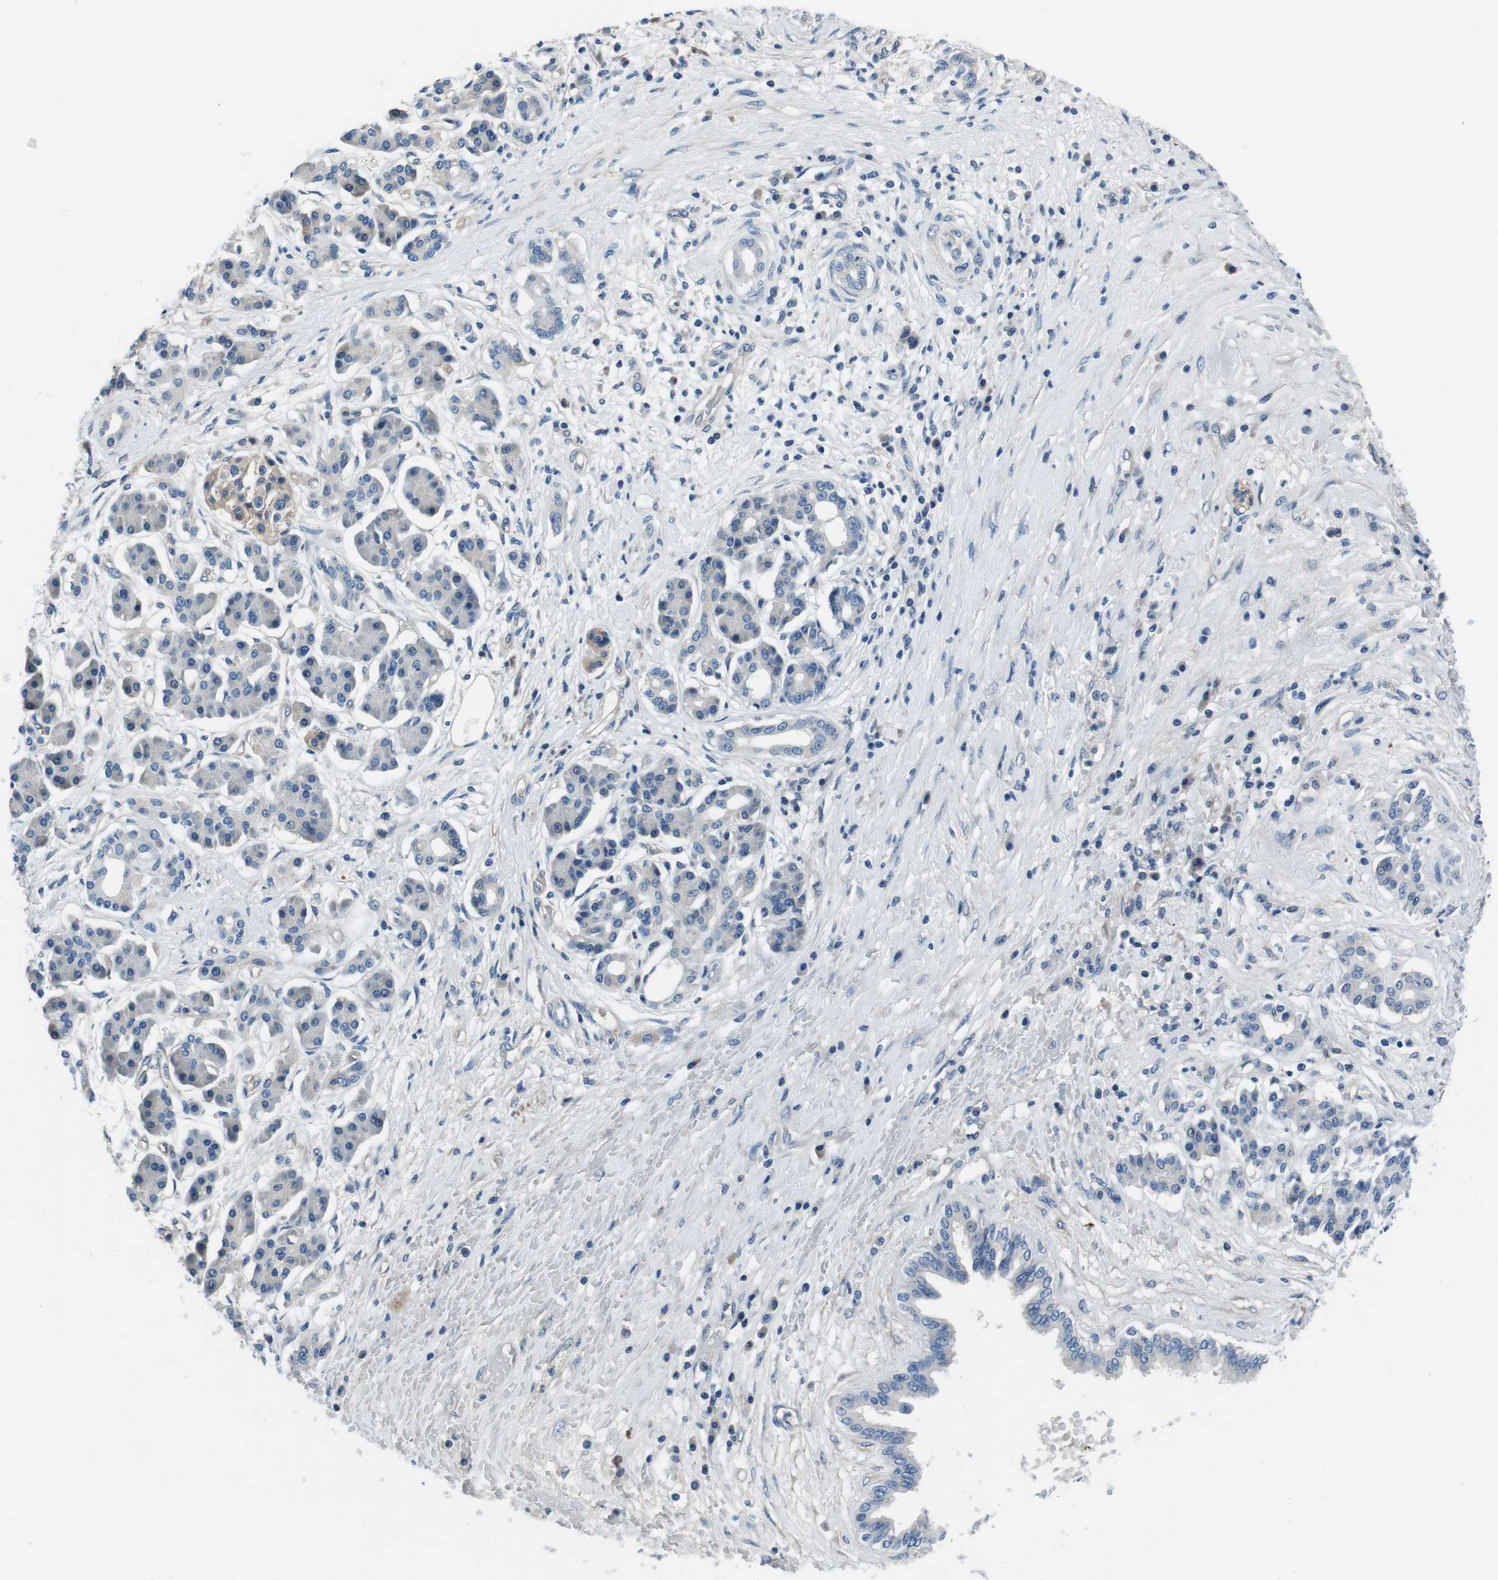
{"staining": {"intensity": "negative", "quantity": "none", "location": "none"}, "tissue": "pancreatic cancer", "cell_type": "Tumor cells", "image_type": "cancer", "snomed": [{"axis": "morphology", "description": "Adenocarcinoma, NOS"}, {"axis": "topography", "description": "Pancreas"}], "caption": "Micrograph shows no significant protein positivity in tumor cells of adenocarcinoma (pancreatic). (DAB IHC visualized using brightfield microscopy, high magnification).", "gene": "CASQ1", "patient": {"sex": "female", "age": 56}}